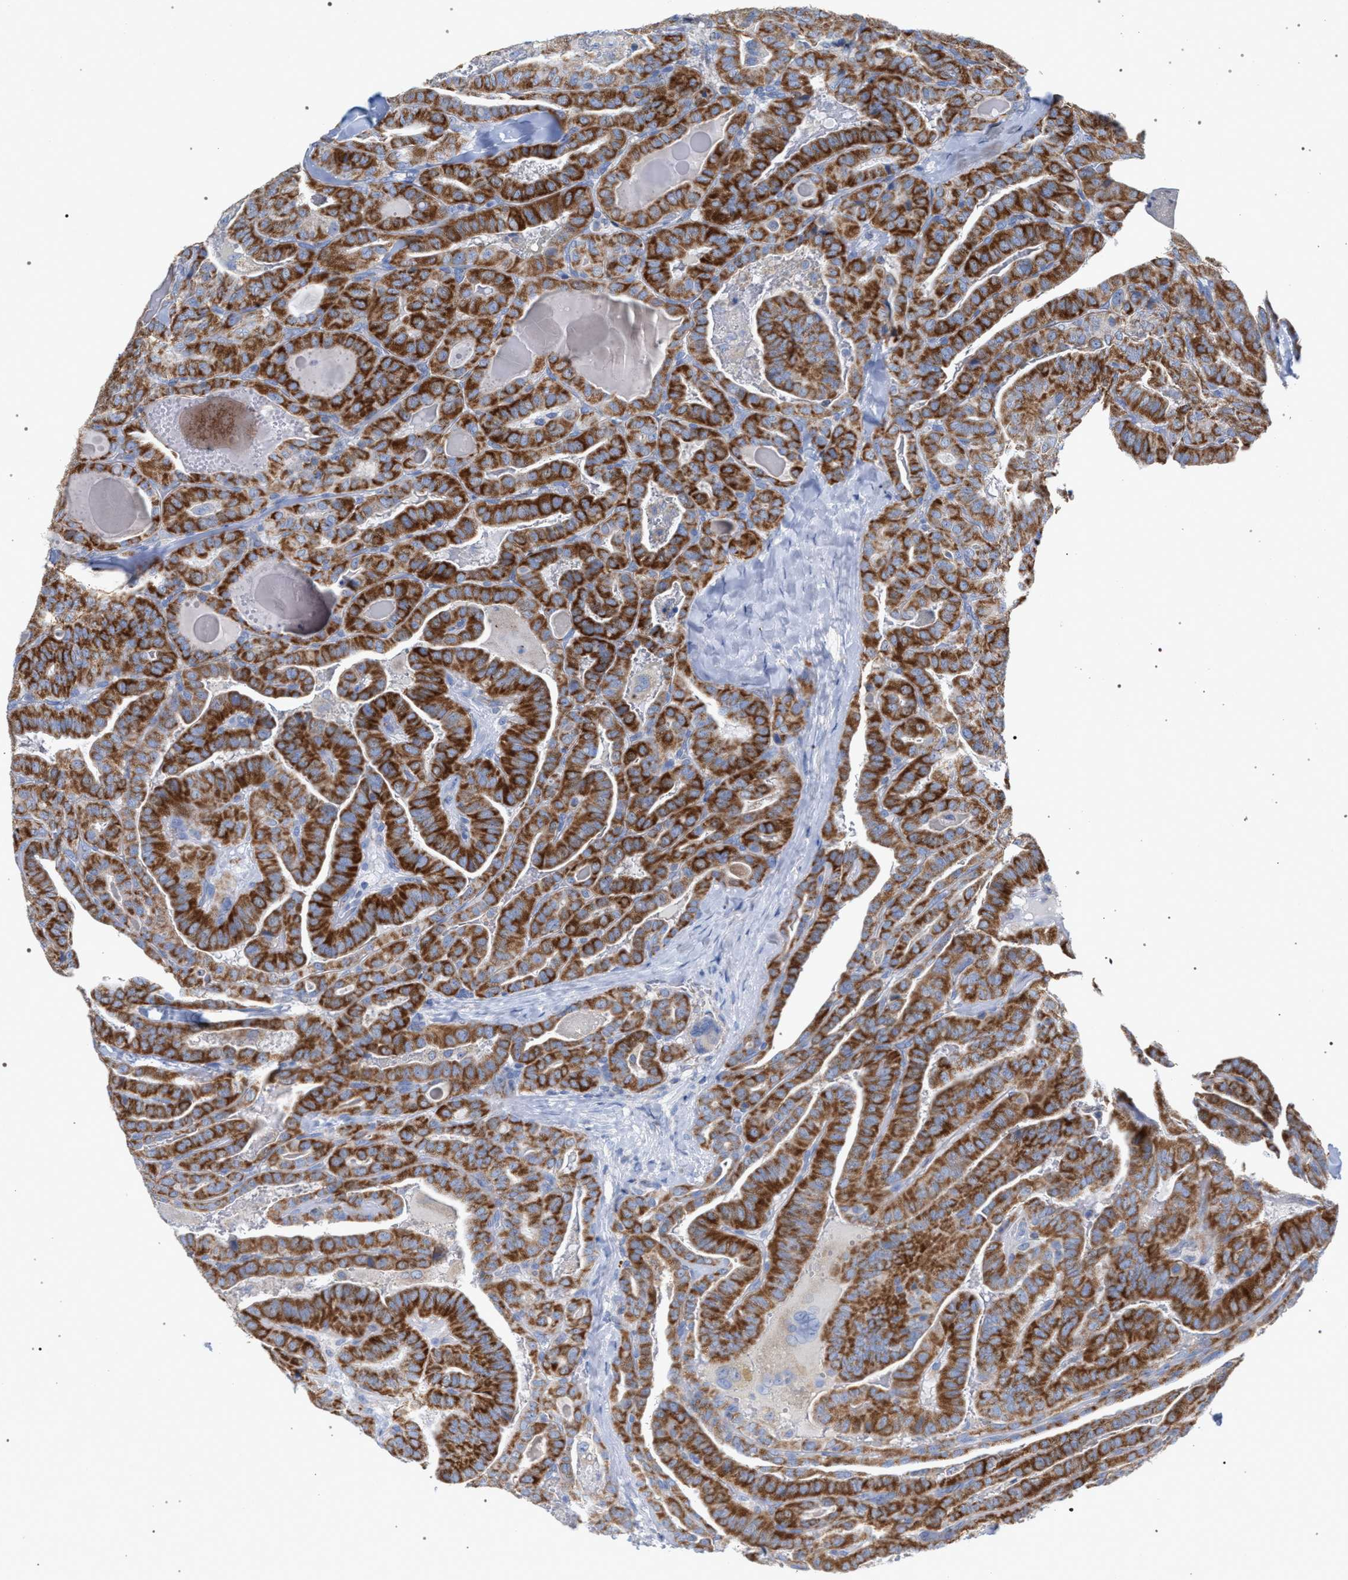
{"staining": {"intensity": "strong", "quantity": ">75%", "location": "cytoplasmic/membranous"}, "tissue": "thyroid cancer", "cell_type": "Tumor cells", "image_type": "cancer", "snomed": [{"axis": "morphology", "description": "Papillary adenocarcinoma, NOS"}, {"axis": "topography", "description": "Thyroid gland"}], "caption": "Protein positivity by immunohistochemistry demonstrates strong cytoplasmic/membranous positivity in approximately >75% of tumor cells in thyroid cancer (papillary adenocarcinoma).", "gene": "ECI2", "patient": {"sex": "male", "age": 77}}